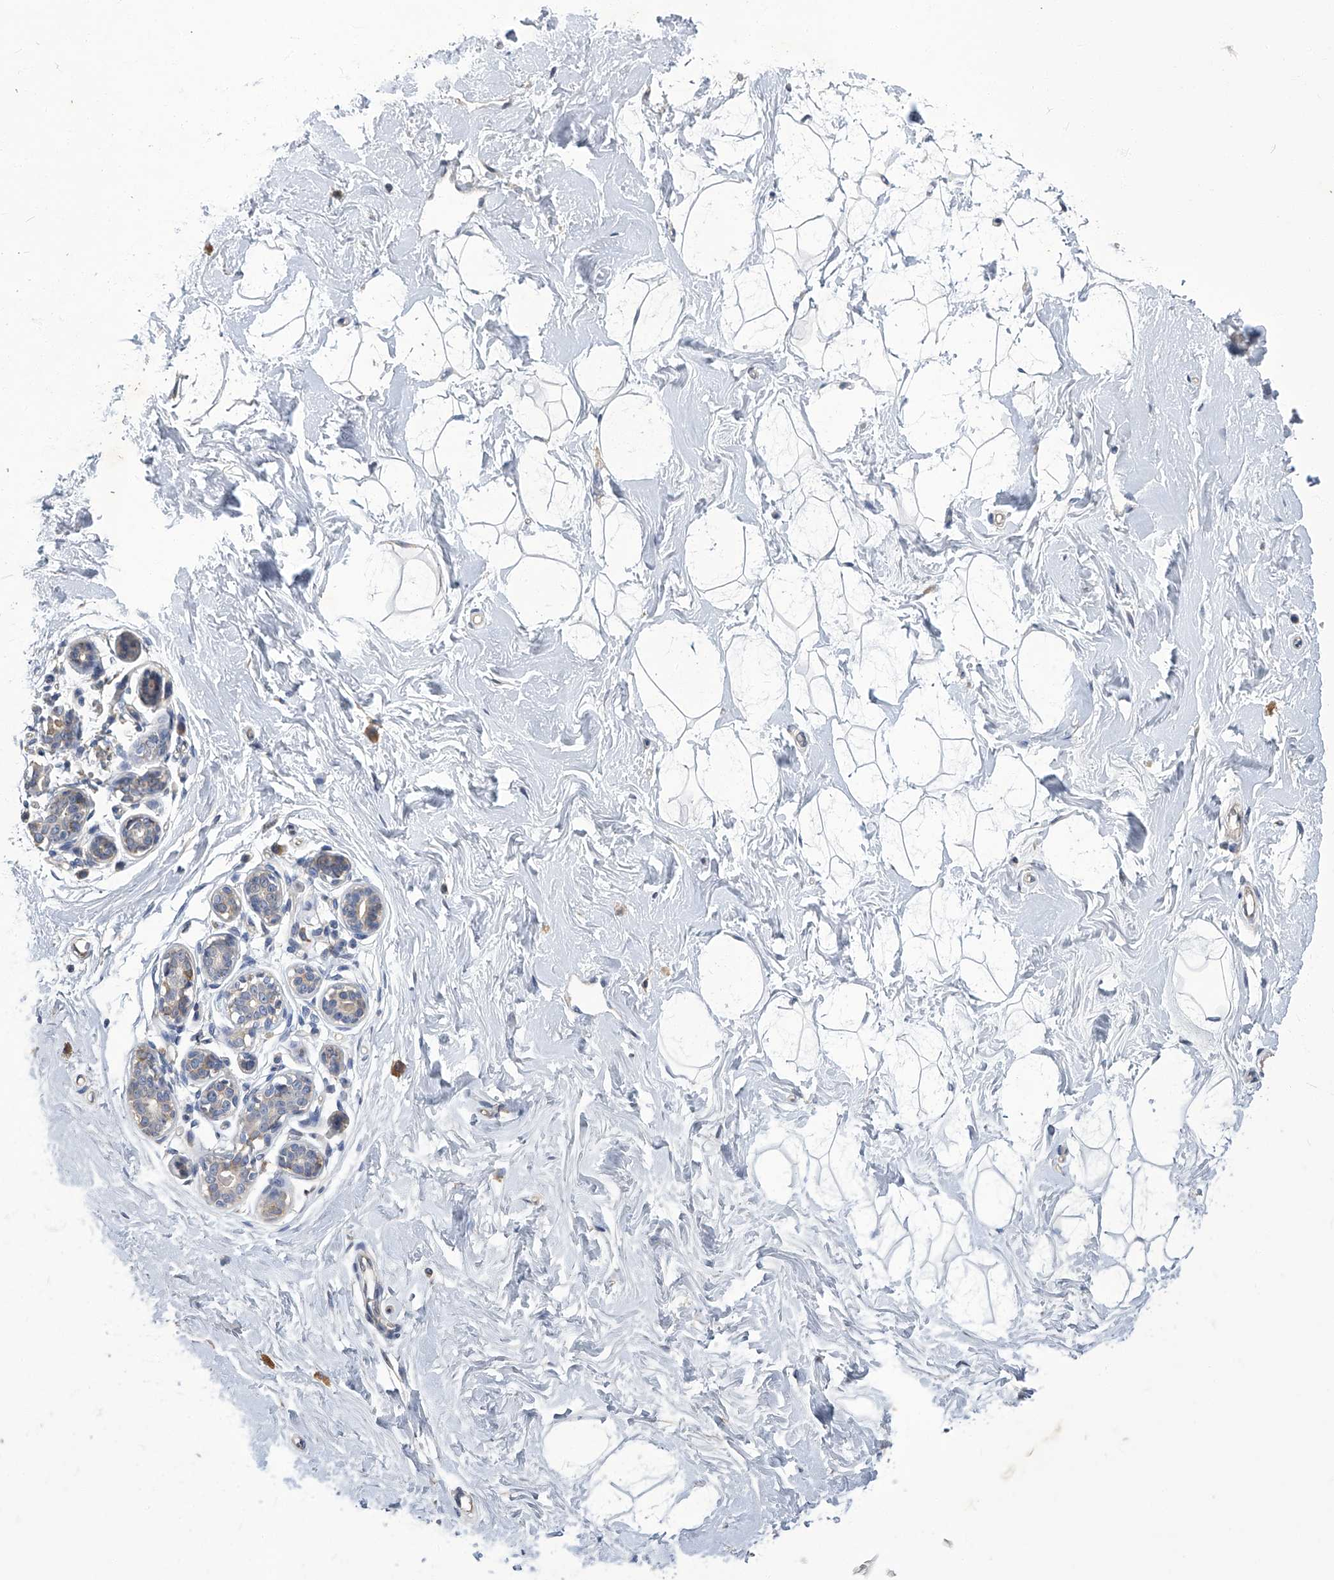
{"staining": {"intensity": "negative", "quantity": "none", "location": "none"}, "tissue": "breast", "cell_type": "Adipocytes", "image_type": "normal", "snomed": [{"axis": "morphology", "description": "Normal tissue, NOS"}, {"axis": "morphology", "description": "Adenoma, NOS"}, {"axis": "topography", "description": "Breast"}], "caption": "High magnification brightfield microscopy of benign breast stained with DAB (brown) and counterstained with hematoxylin (blue): adipocytes show no significant expression.", "gene": "TGFBR1", "patient": {"sex": "female", "age": 23}}